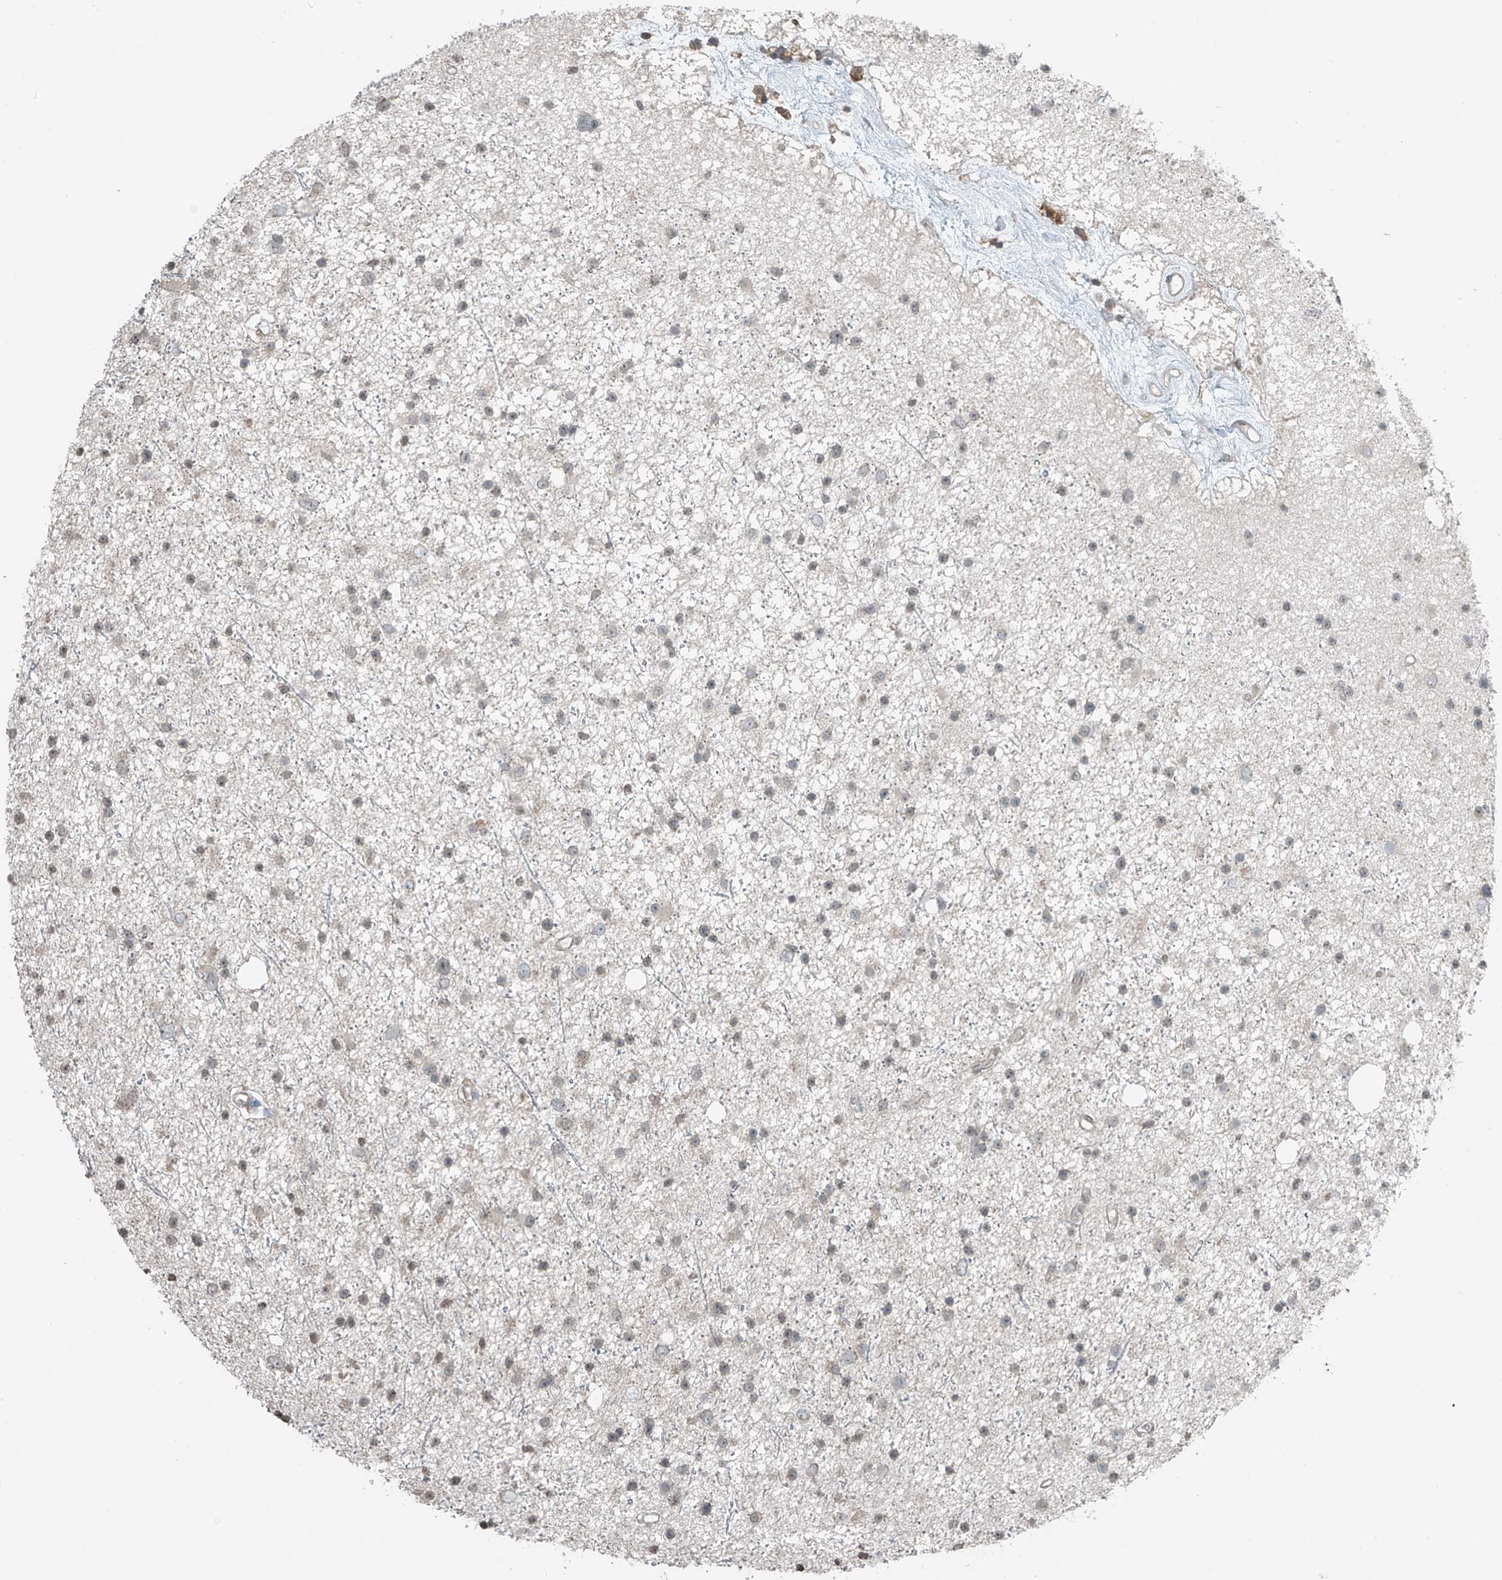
{"staining": {"intensity": "negative", "quantity": "none", "location": "none"}, "tissue": "glioma", "cell_type": "Tumor cells", "image_type": "cancer", "snomed": [{"axis": "morphology", "description": "Glioma, malignant, Low grade"}, {"axis": "topography", "description": "Cerebral cortex"}], "caption": "Photomicrograph shows no significant protein staining in tumor cells of low-grade glioma (malignant).", "gene": "HOXA11", "patient": {"sex": "female", "age": 39}}